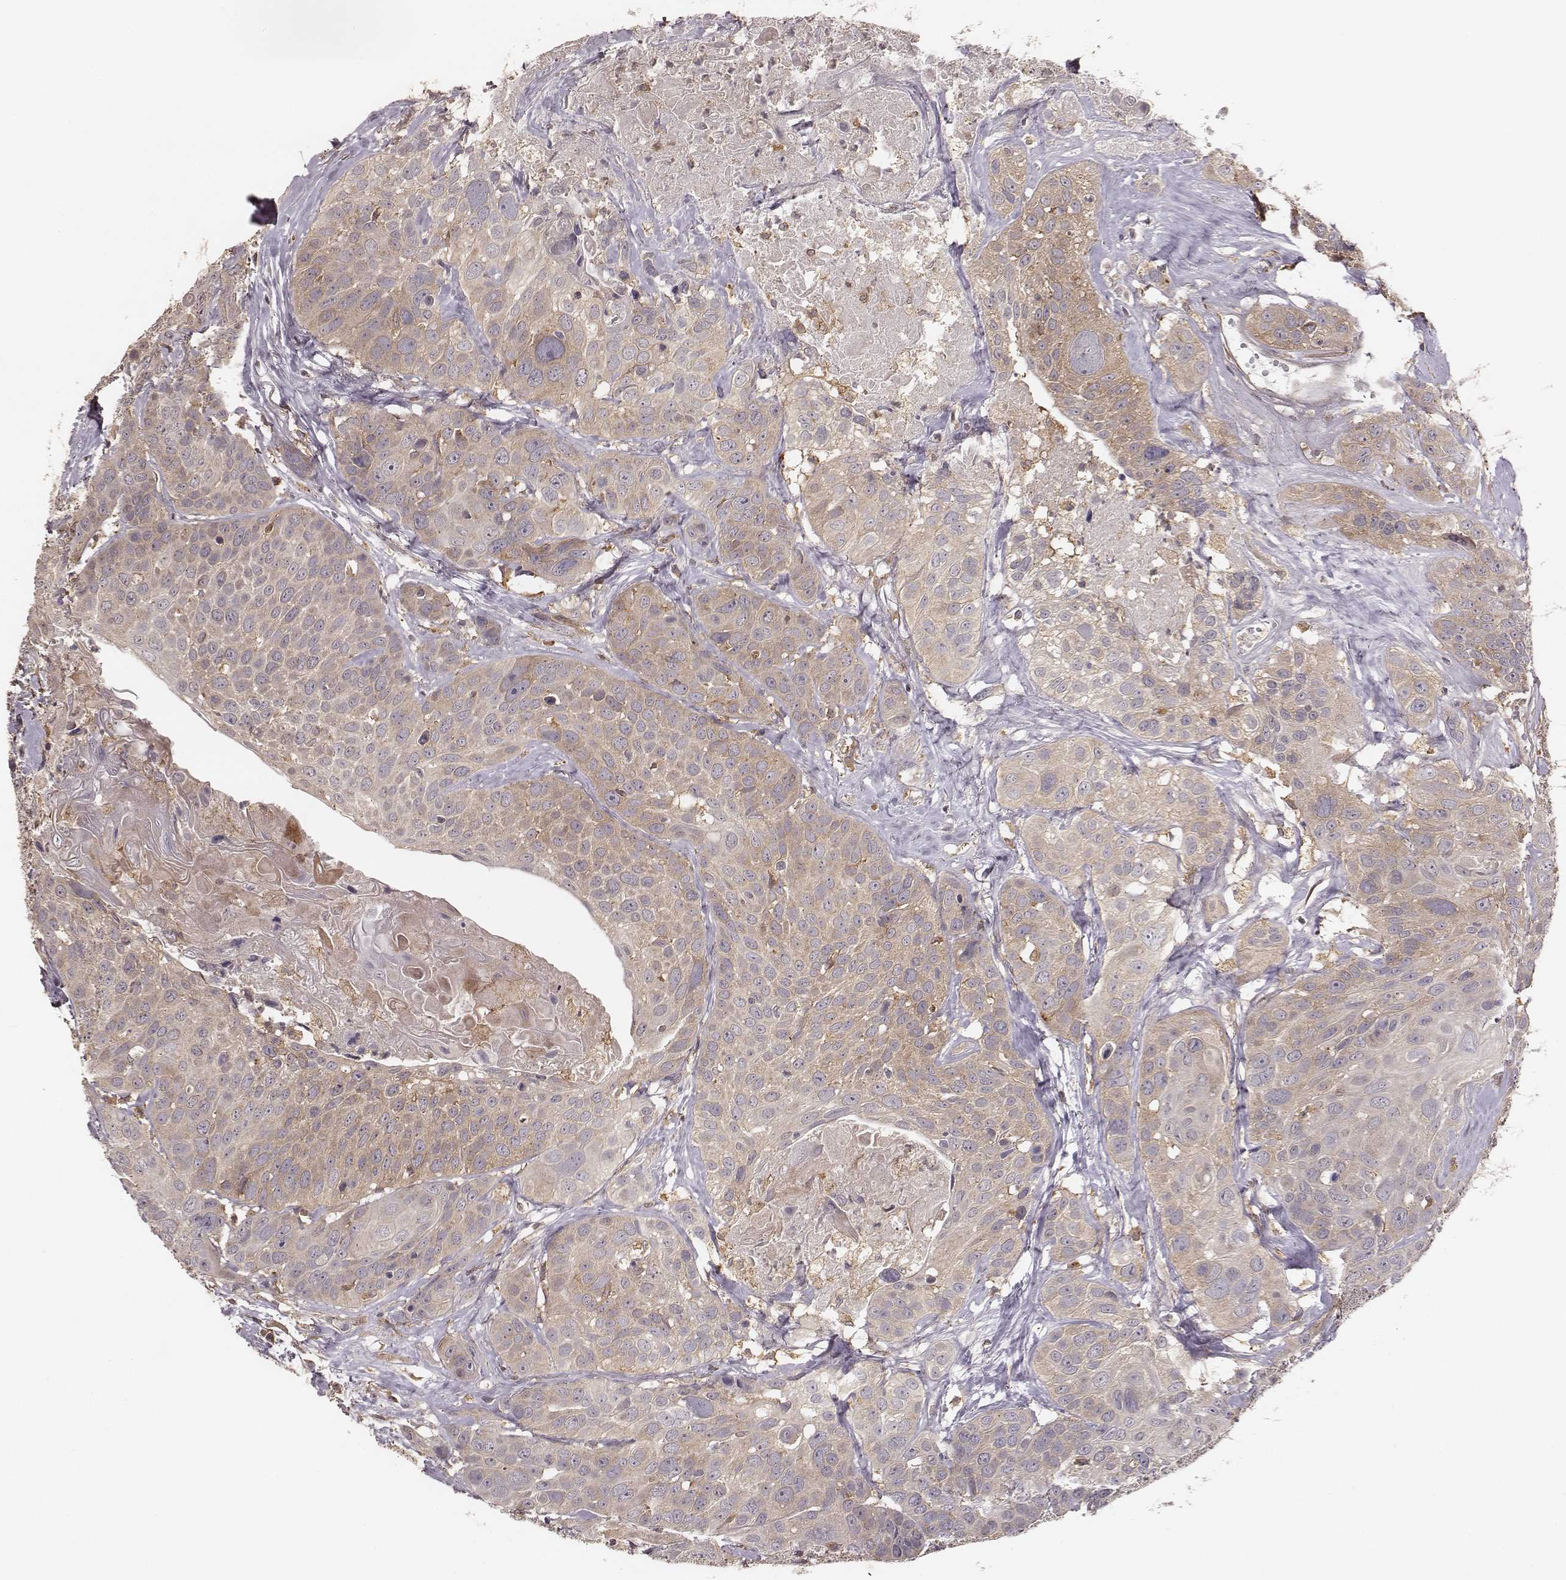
{"staining": {"intensity": "moderate", "quantity": "25%-75%", "location": "cytoplasmic/membranous"}, "tissue": "head and neck cancer", "cell_type": "Tumor cells", "image_type": "cancer", "snomed": [{"axis": "morphology", "description": "Squamous cell carcinoma, NOS"}, {"axis": "topography", "description": "Oral tissue"}, {"axis": "topography", "description": "Head-Neck"}], "caption": "Immunohistochemistry photomicrograph of squamous cell carcinoma (head and neck) stained for a protein (brown), which demonstrates medium levels of moderate cytoplasmic/membranous positivity in approximately 25%-75% of tumor cells.", "gene": "VPS26A", "patient": {"sex": "male", "age": 56}}